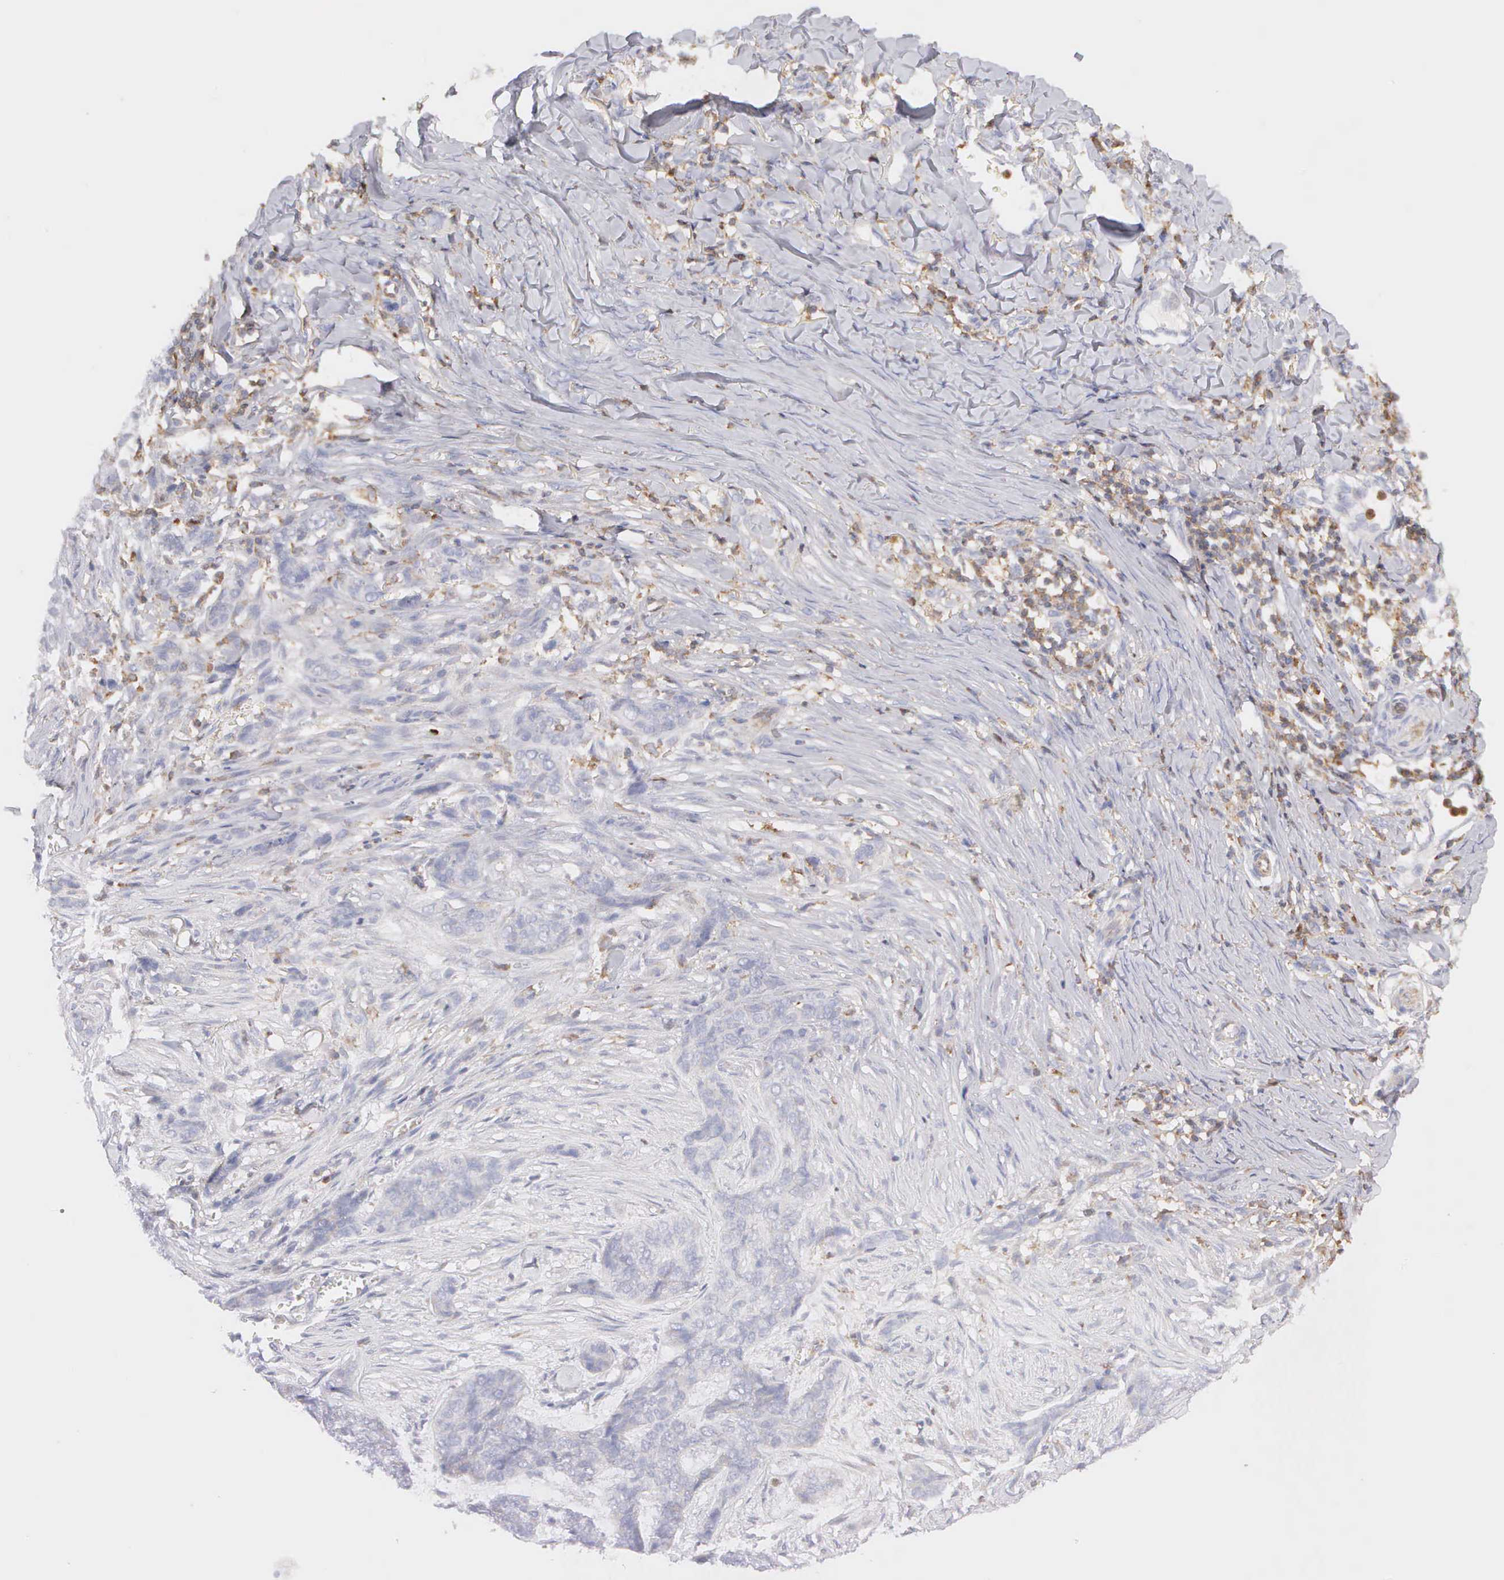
{"staining": {"intensity": "negative", "quantity": "none", "location": "none"}, "tissue": "skin cancer", "cell_type": "Tumor cells", "image_type": "cancer", "snomed": [{"axis": "morphology", "description": "Normal tissue, NOS"}, {"axis": "morphology", "description": "Basal cell carcinoma"}, {"axis": "topography", "description": "Skin"}], "caption": "This is a histopathology image of immunohistochemistry (IHC) staining of skin cancer (basal cell carcinoma), which shows no positivity in tumor cells.", "gene": "ARHGAP4", "patient": {"sex": "female", "age": 65}}